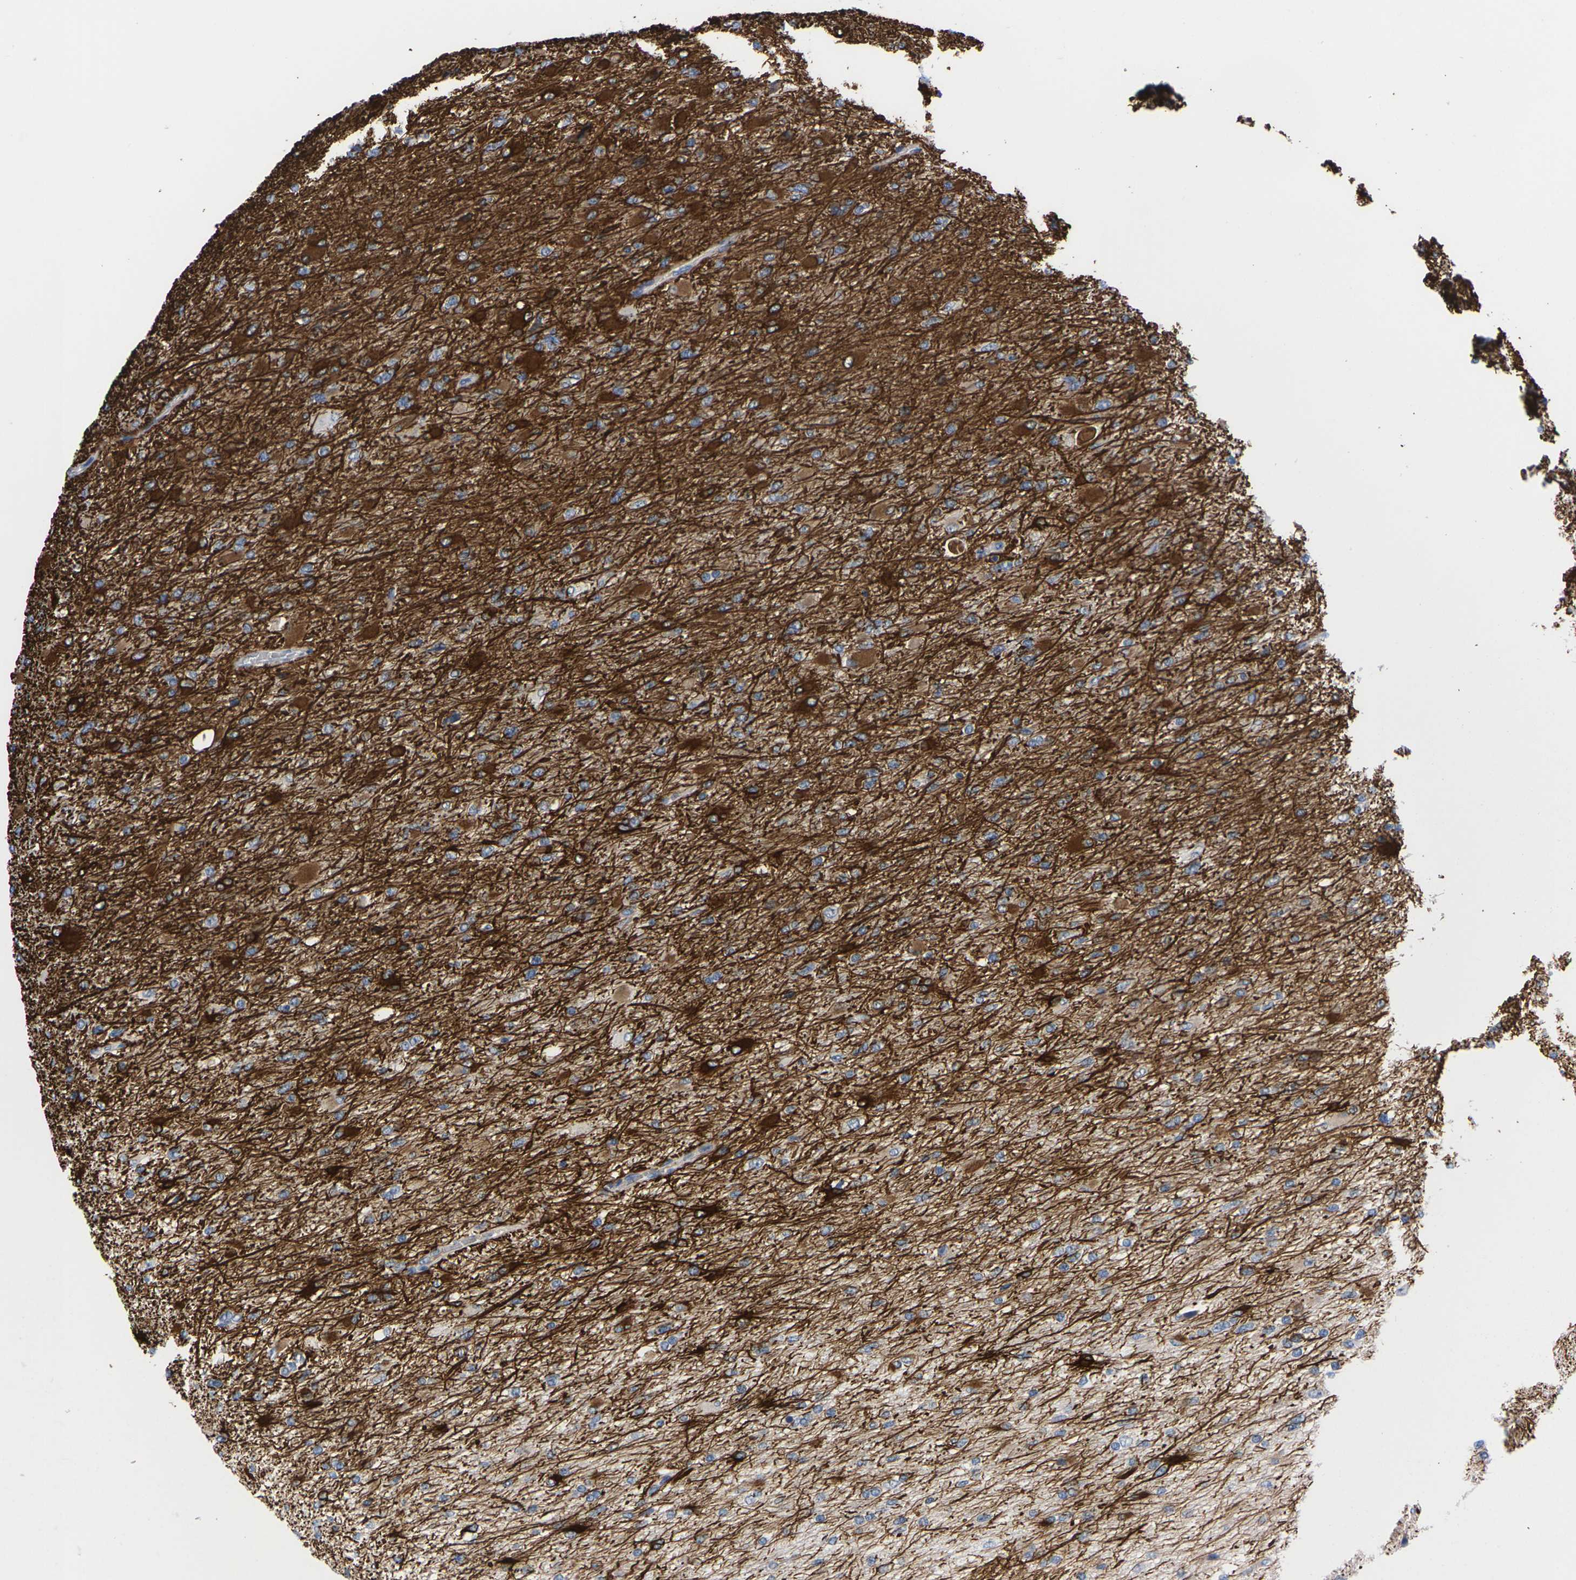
{"staining": {"intensity": "strong", "quantity": "25%-75%", "location": "cytoplasmic/membranous"}, "tissue": "glioma", "cell_type": "Tumor cells", "image_type": "cancer", "snomed": [{"axis": "morphology", "description": "Glioma, malignant, High grade"}, {"axis": "topography", "description": "Cerebral cortex"}], "caption": "Tumor cells display high levels of strong cytoplasmic/membranous expression in about 25%-75% of cells in human glioma.", "gene": "FAM210A", "patient": {"sex": "female", "age": 36}}